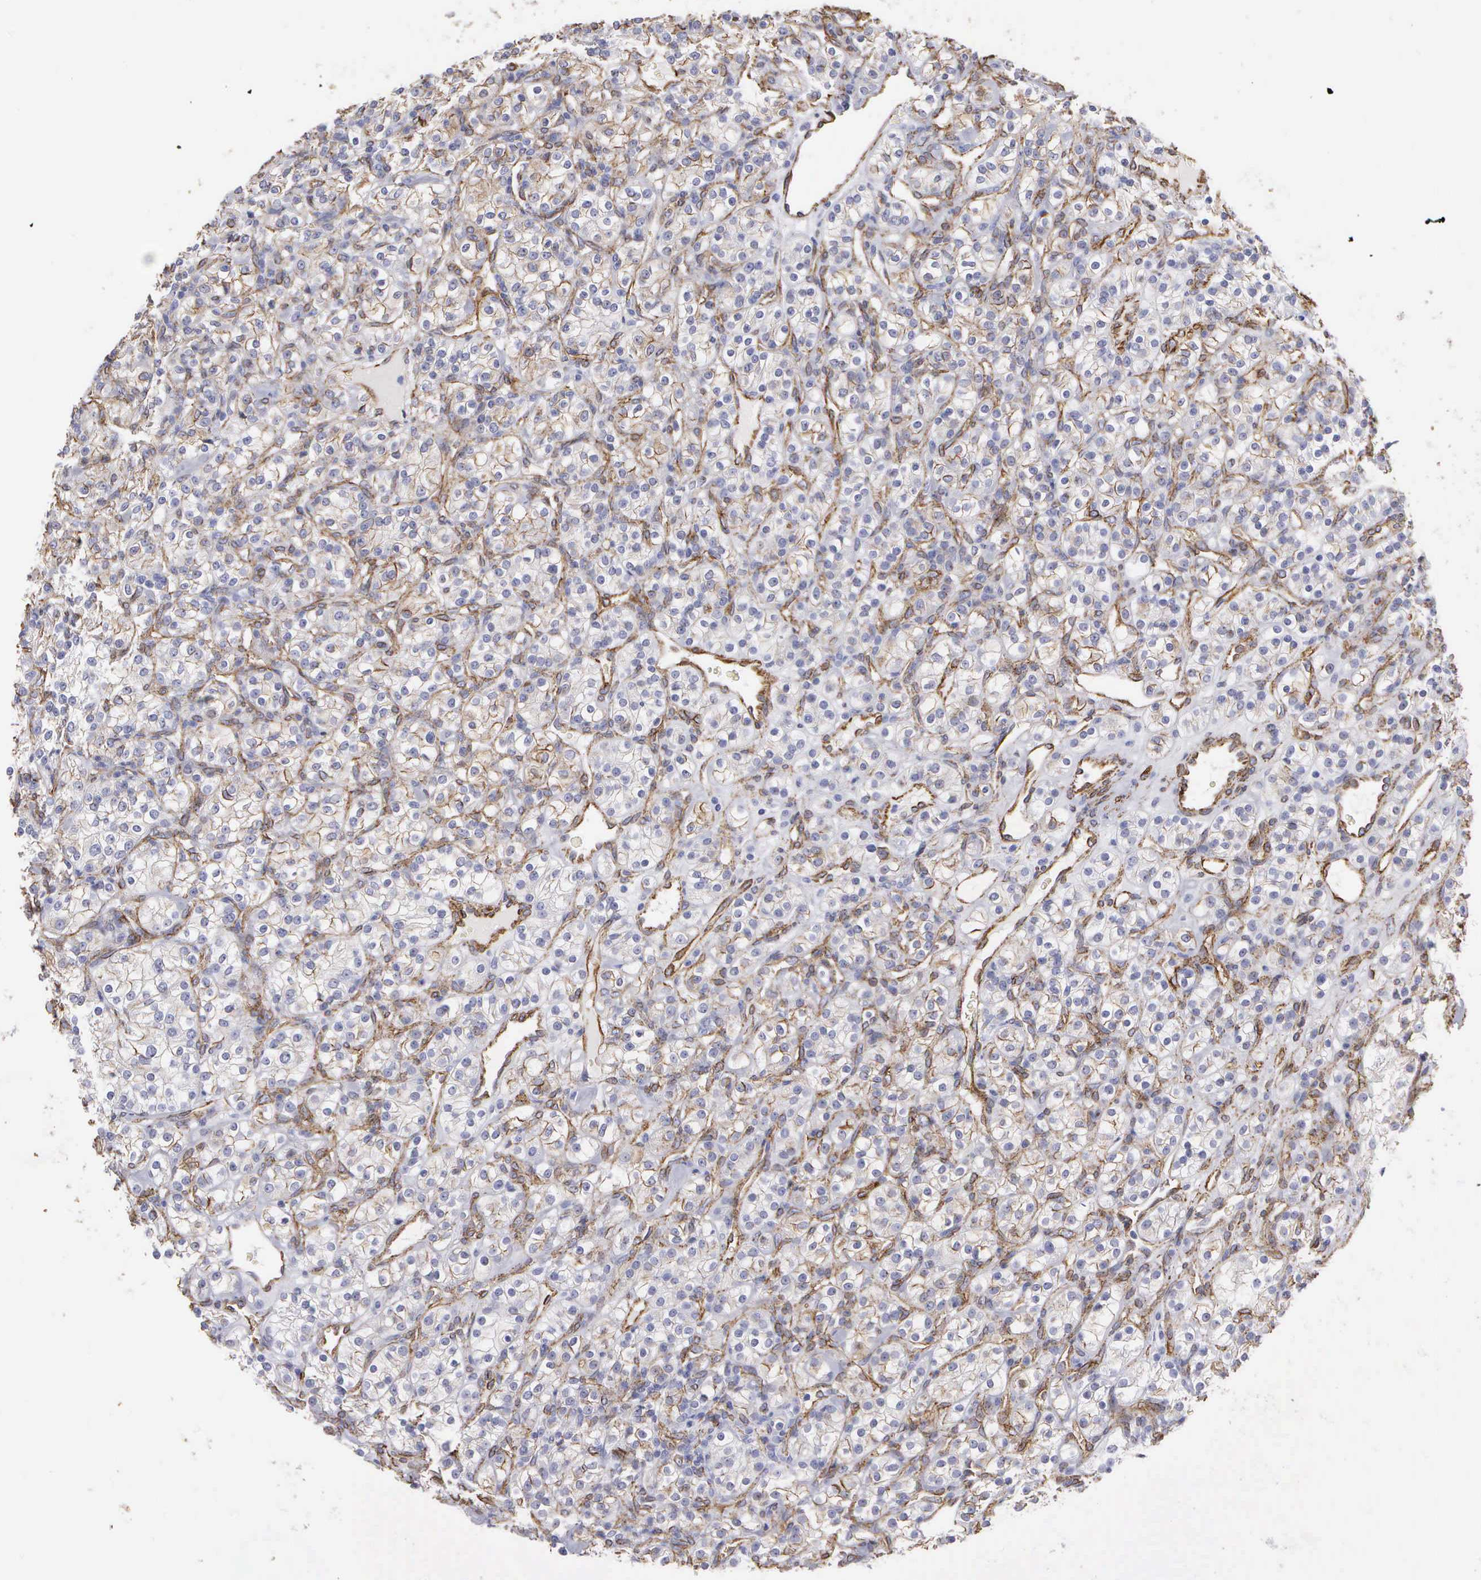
{"staining": {"intensity": "negative", "quantity": "none", "location": "none"}, "tissue": "renal cancer", "cell_type": "Tumor cells", "image_type": "cancer", "snomed": [{"axis": "morphology", "description": "Adenocarcinoma, NOS"}, {"axis": "topography", "description": "Kidney"}], "caption": "Tumor cells are negative for brown protein staining in renal cancer. (DAB immunohistochemistry visualized using brightfield microscopy, high magnification).", "gene": "MAGEB10", "patient": {"sex": "male", "age": 77}}